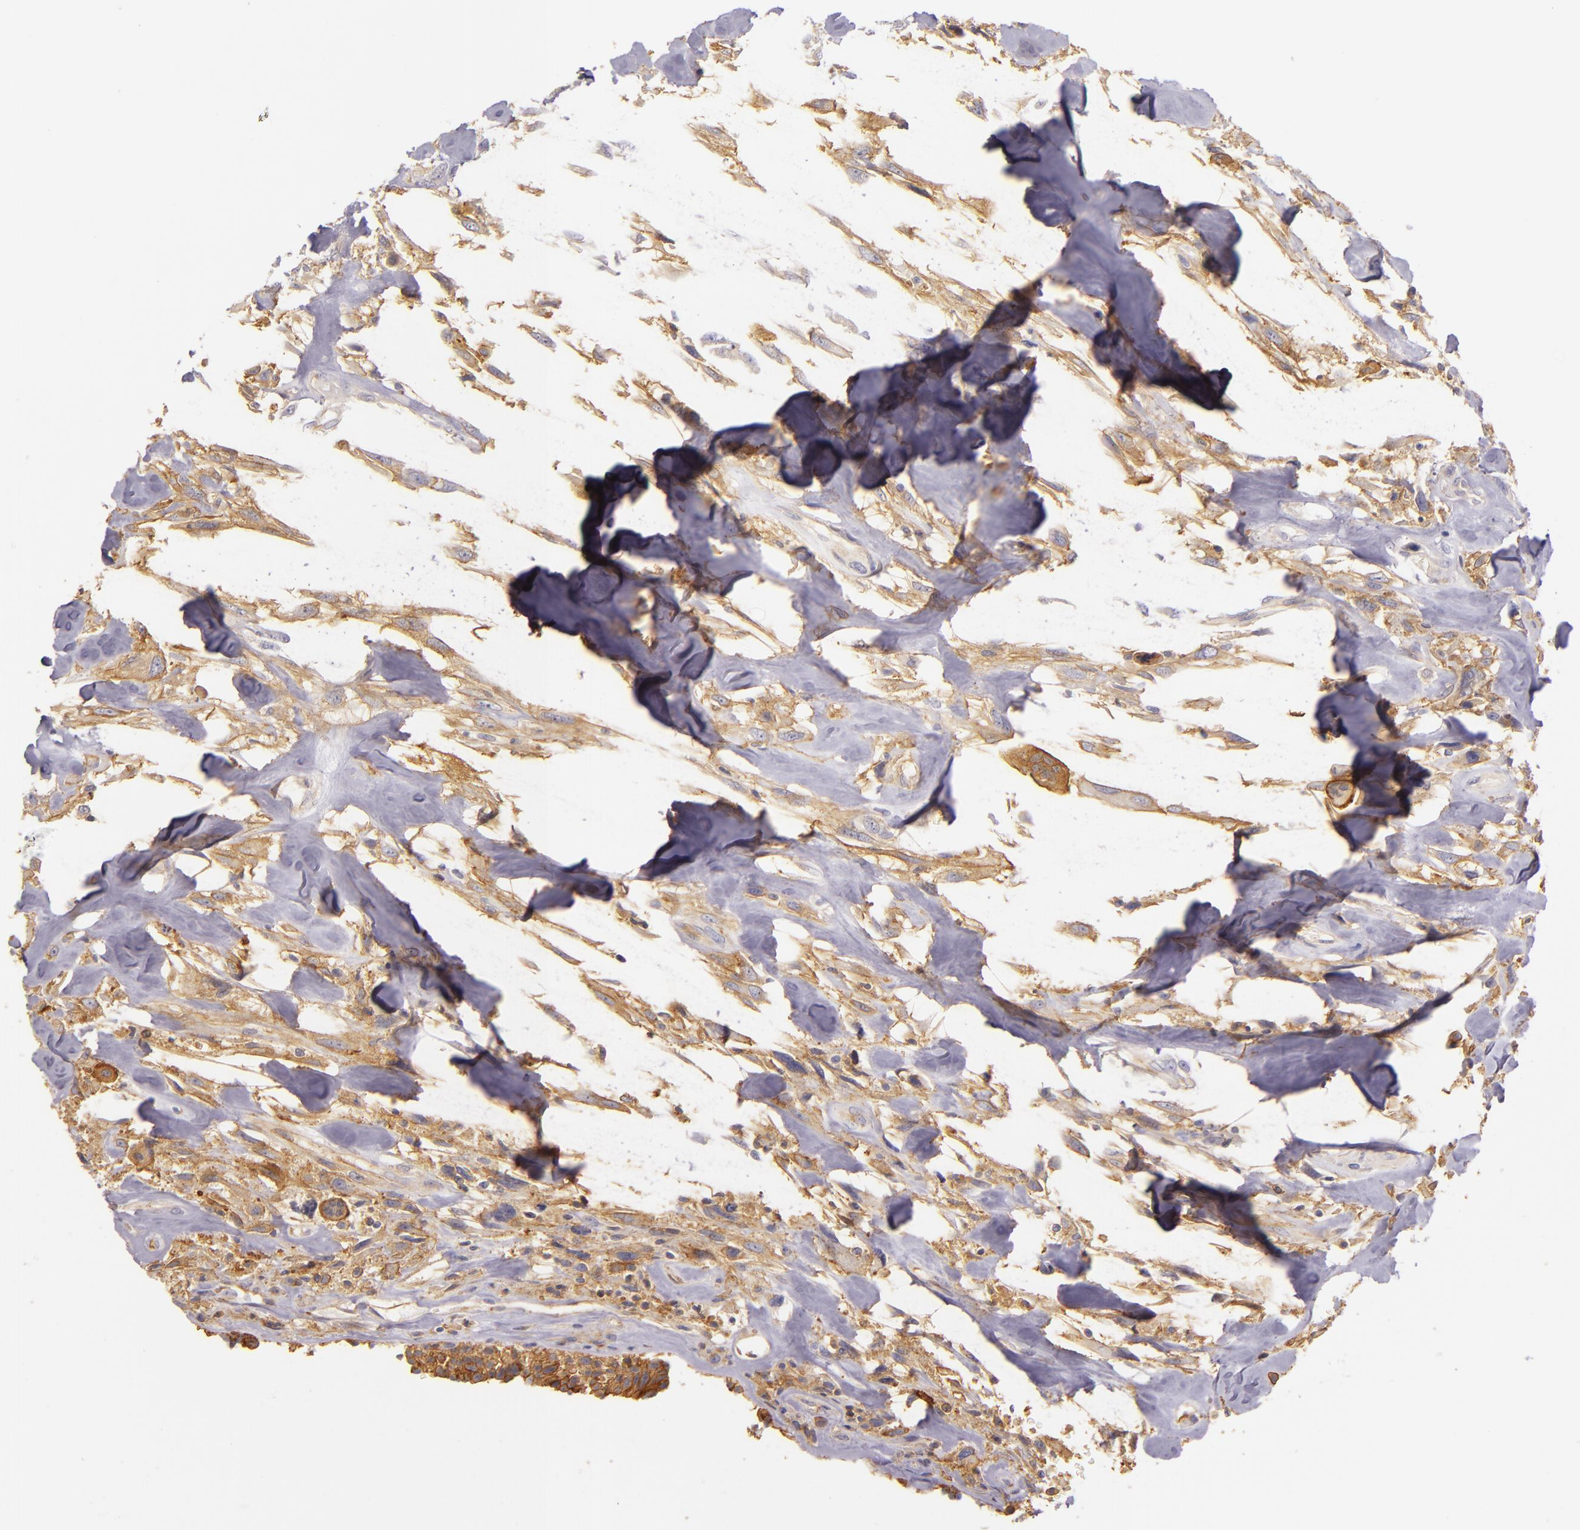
{"staining": {"intensity": "weak", "quantity": "<25%", "location": "cytoplasmic/membranous"}, "tissue": "breast cancer", "cell_type": "Tumor cells", "image_type": "cancer", "snomed": [{"axis": "morphology", "description": "Neoplasm, malignant, NOS"}, {"axis": "topography", "description": "Breast"}], "caption": "The IHC photomicrograph has no significant positivity in tumor cells of neoplasm (malignant) (breast) tissue.", "gene": "CTSF", "patient": {"sex": "female", "age": 50}}